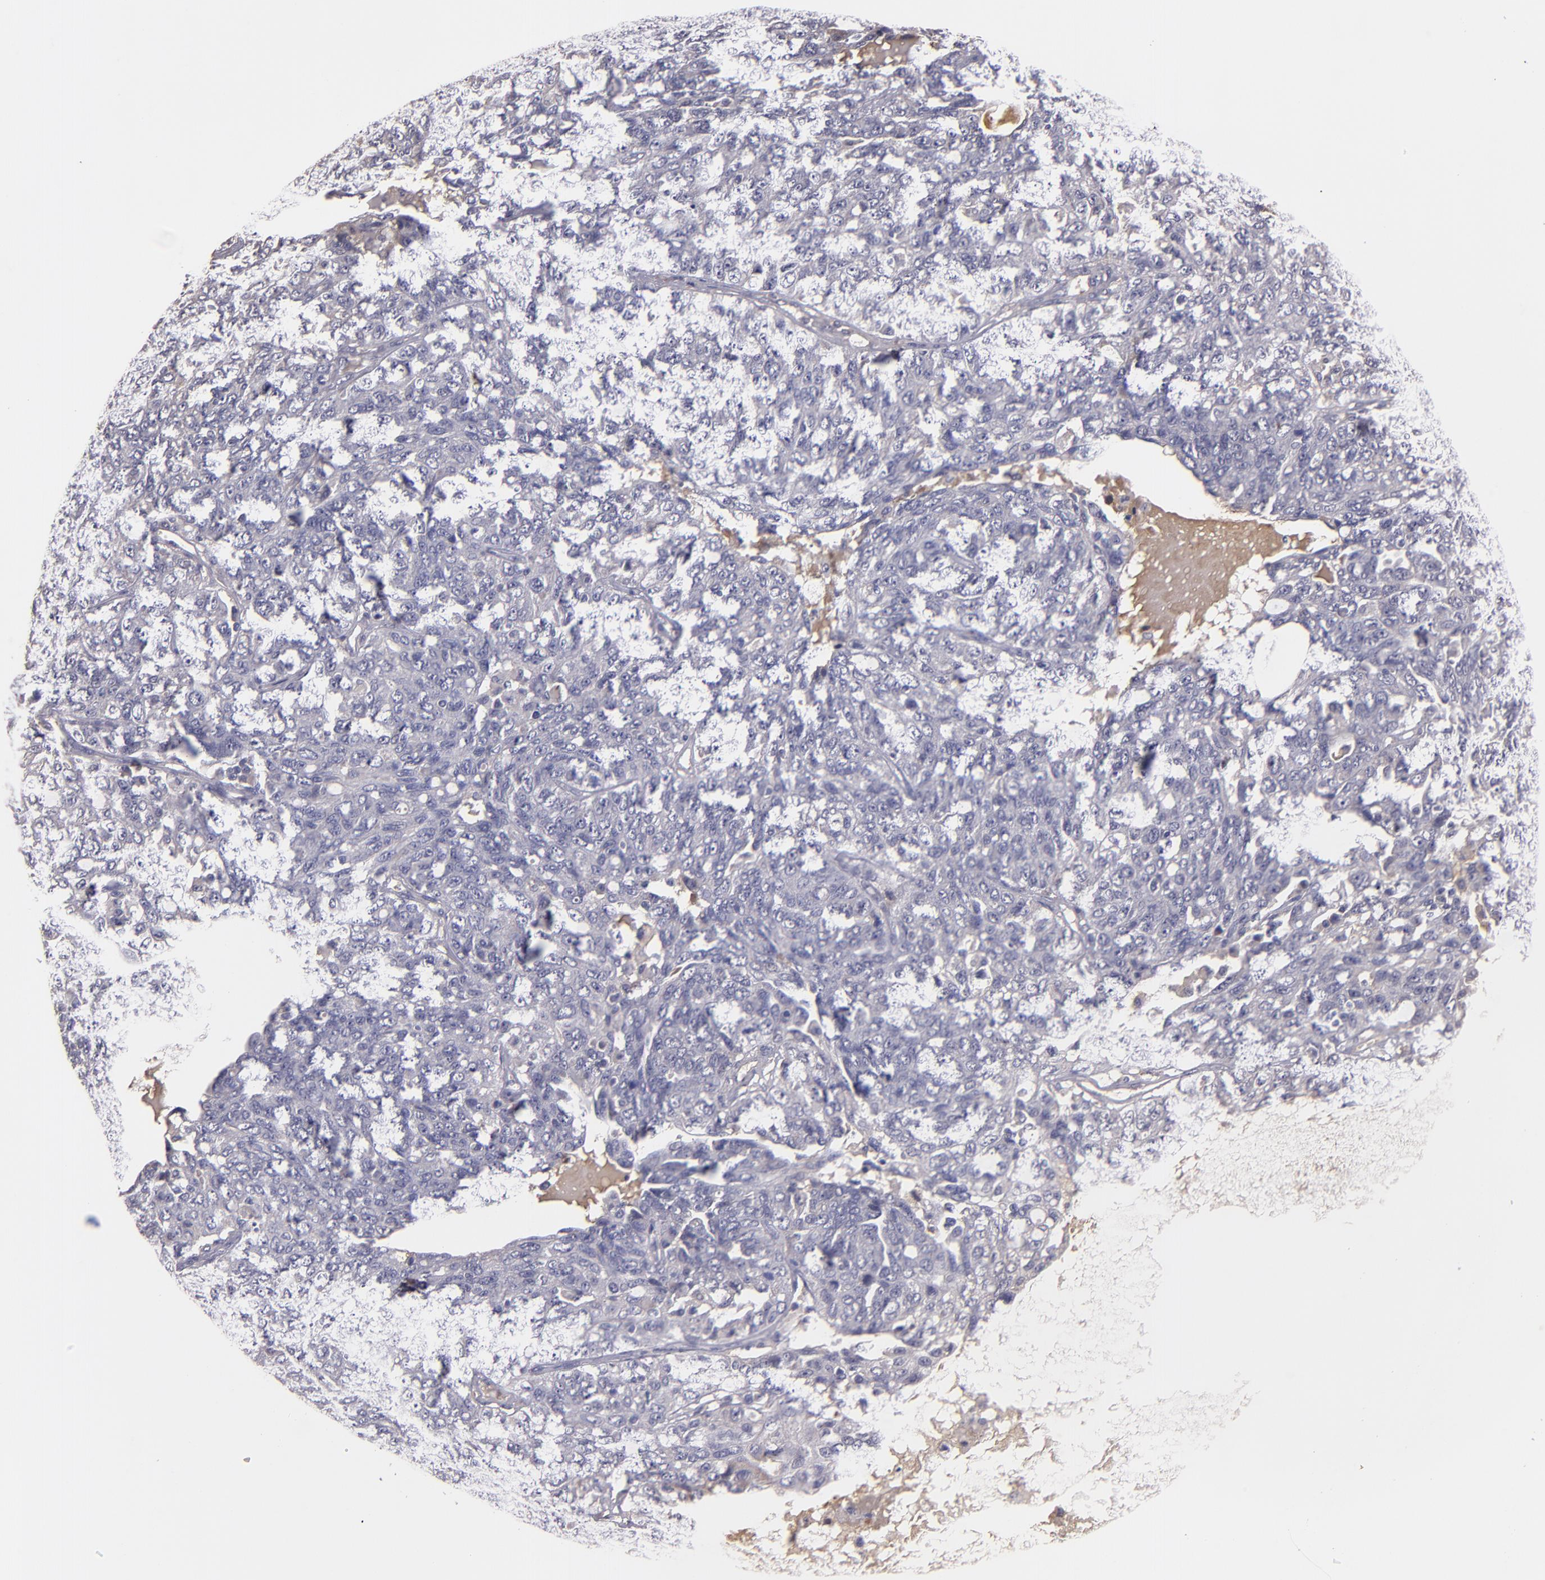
{"staining": {"intensity": "negative", "quantity": "none", "location": "none"}, "tissue": "ovarian cancer", "cell_type": "Tumor cells", "image_type": "cancer", "snomed": [{"axis": "morphology", "description": "Cystadenocarcinoma, serous, NOS"}, {"axis": "topography", "description": "Ovary"}], "caption": "An image of human ovarian cancer is negative for staining in tumor cells. The staining is performed using DAB brown chromogen with nuclei counter-stained in using hematoxylin.", "gene": "SERPINC1", "patient": {"sex": "female", "age": 71}}